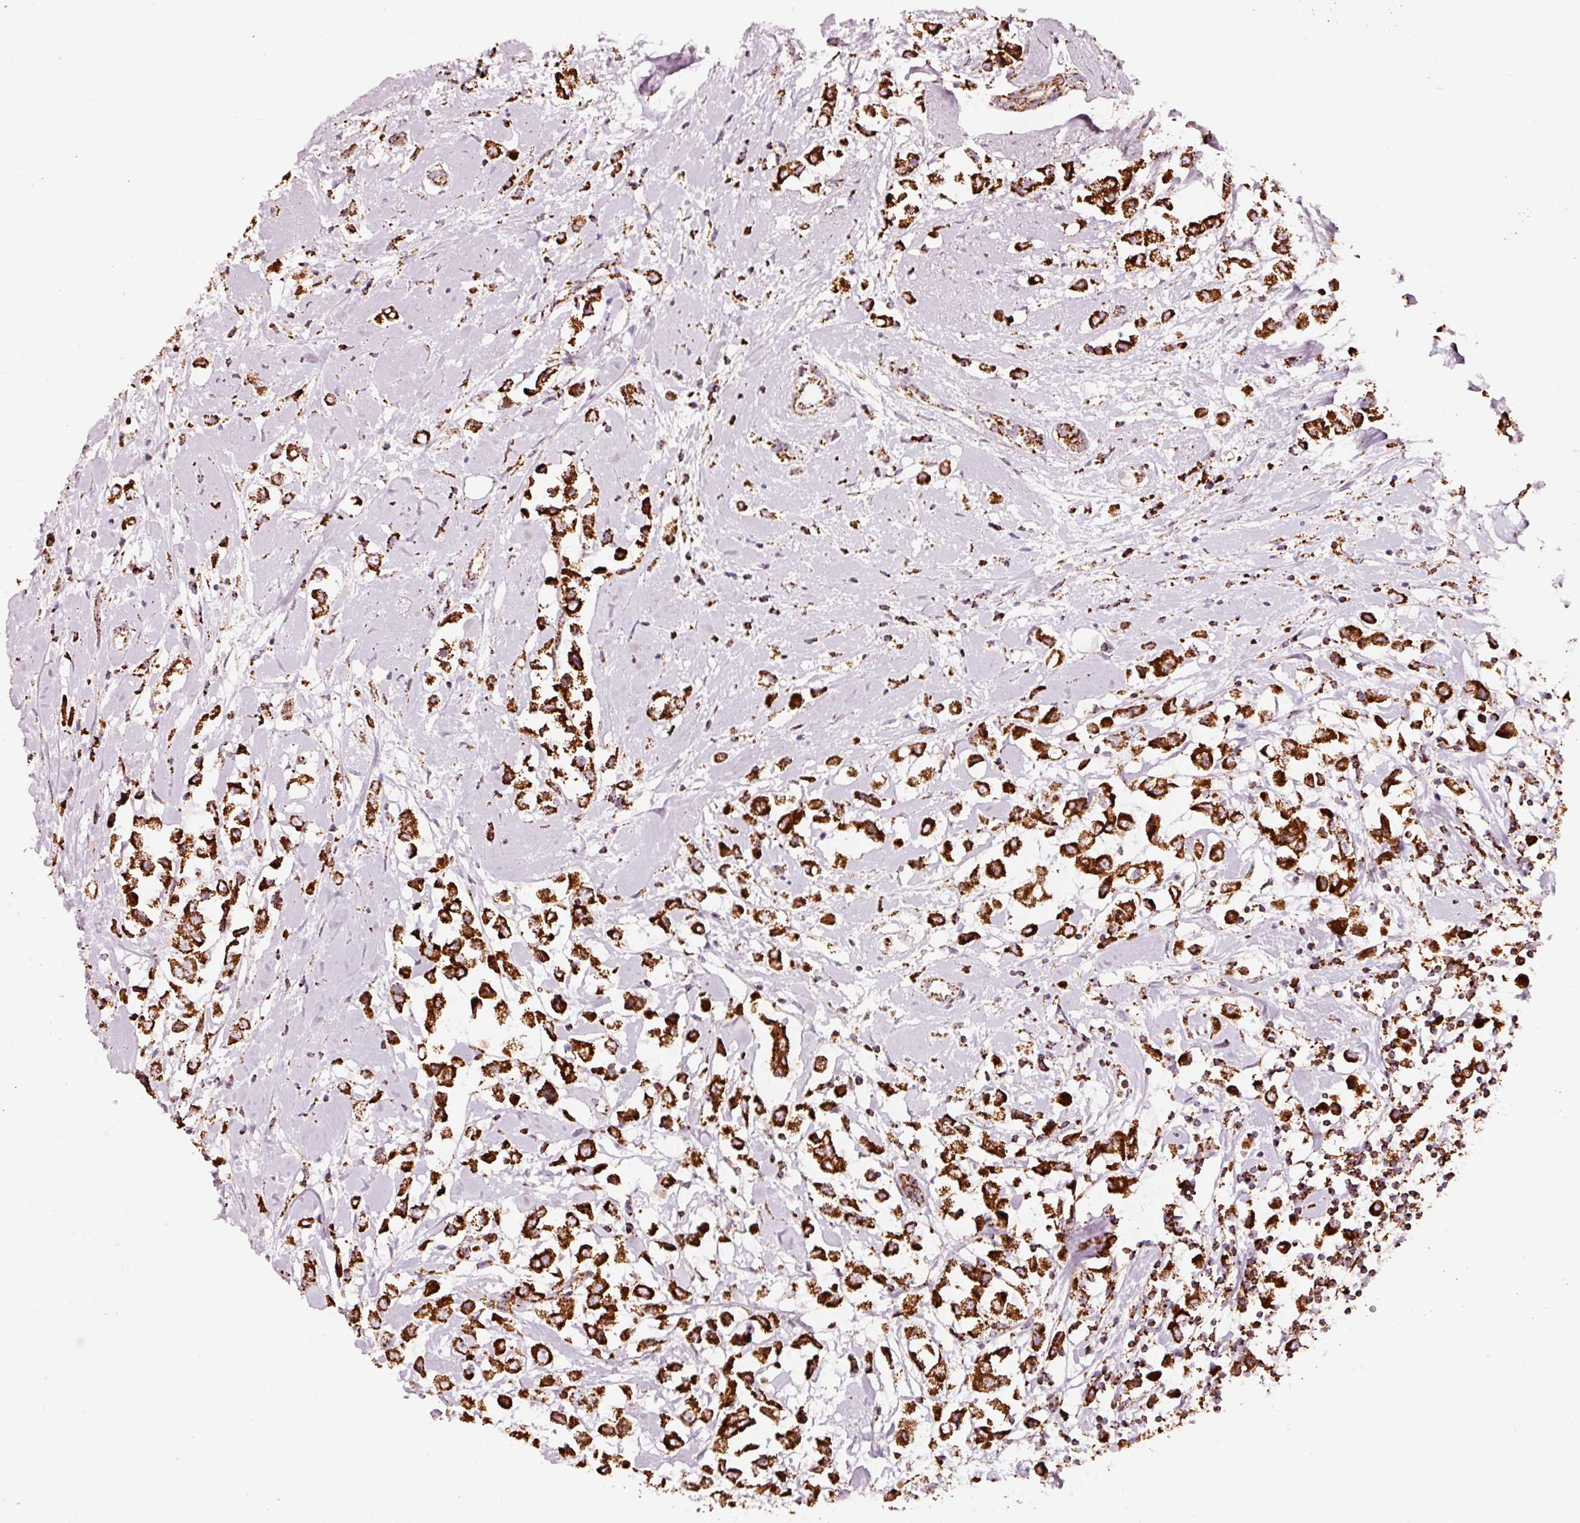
{"staining": {"intensity": "strong", "quantity": ">75%", "location": "cytoplasmic/membranous"}, "tissue": "breast cancer", "cell_type": "Tumor cells", "image_type": "cancer", "snomed": [{"axis": "morphology", "description": "Duct carcinoma"}, {"axis": "topography", "description": "Breast"}], "caption": "This is a histology image of immunohistochemistry staining of breast cancer, which shows strong expression in the cytoplasmic/membranous of tumor cells.", "gene": "UQCRC1", "patient": {"sex": "female", "age": 61}}